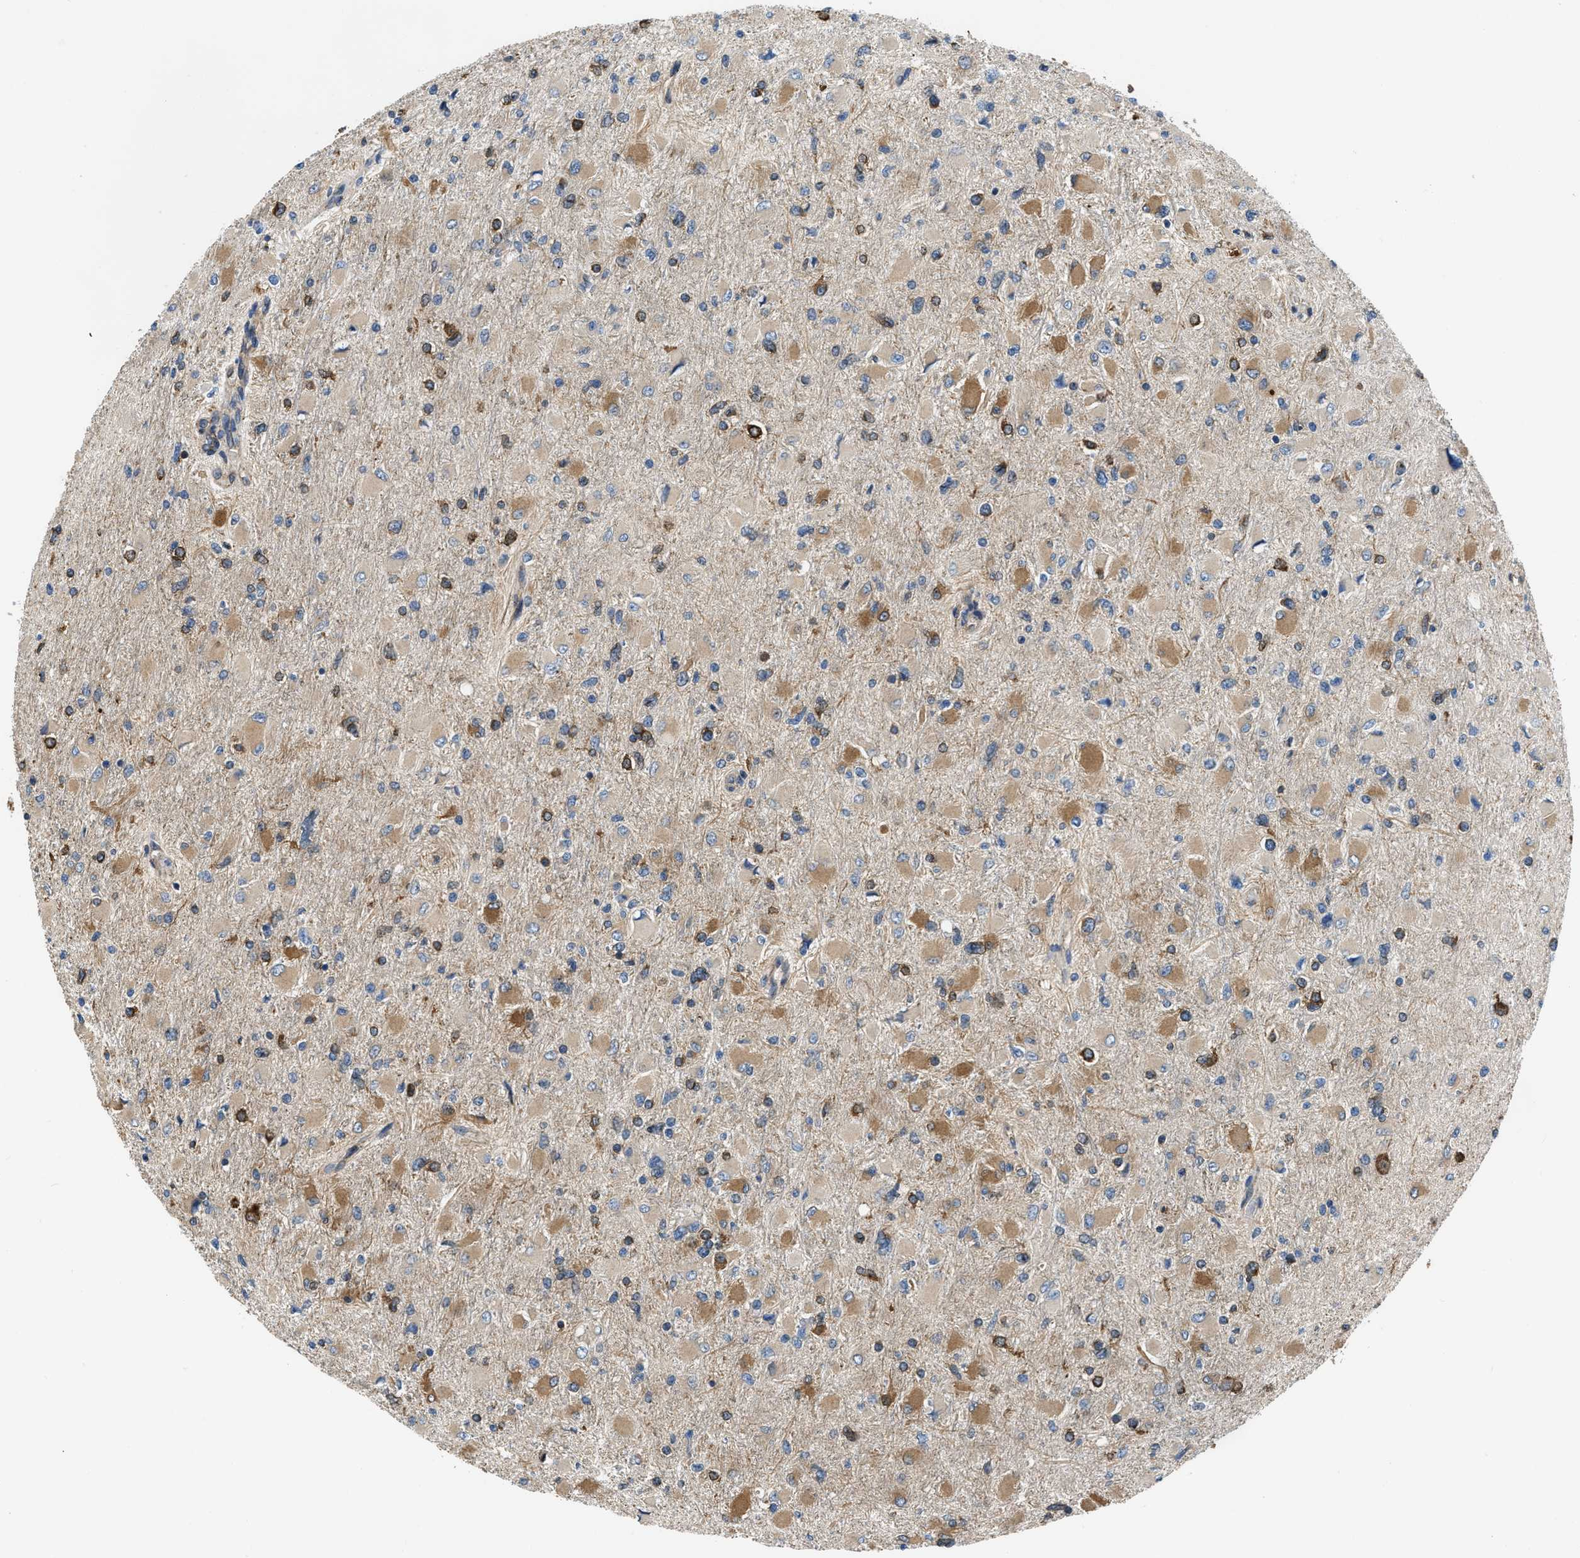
{"staining": {"intensity": "moderate", "quantity": ">75%", "location": "cytoplasmic/membranous"}, "tissue": "glioma", "cell_type": "Tumor cells", "image_type": "cancer", "snomed": [{"axis": "morphology", "description": "Glioma, malignant, High grade"}, {"axis": "topography", "description": "Cerebral cortex"}], "caption": "Immunohistochemistry of high-grade glioma (malignant) reveals medium levels of moderate cytoplasmic/membranous expression in about >75% of tumor cells.", "gene": "ARL6IP5", "patient": {"sex": "female", "age": 36}}